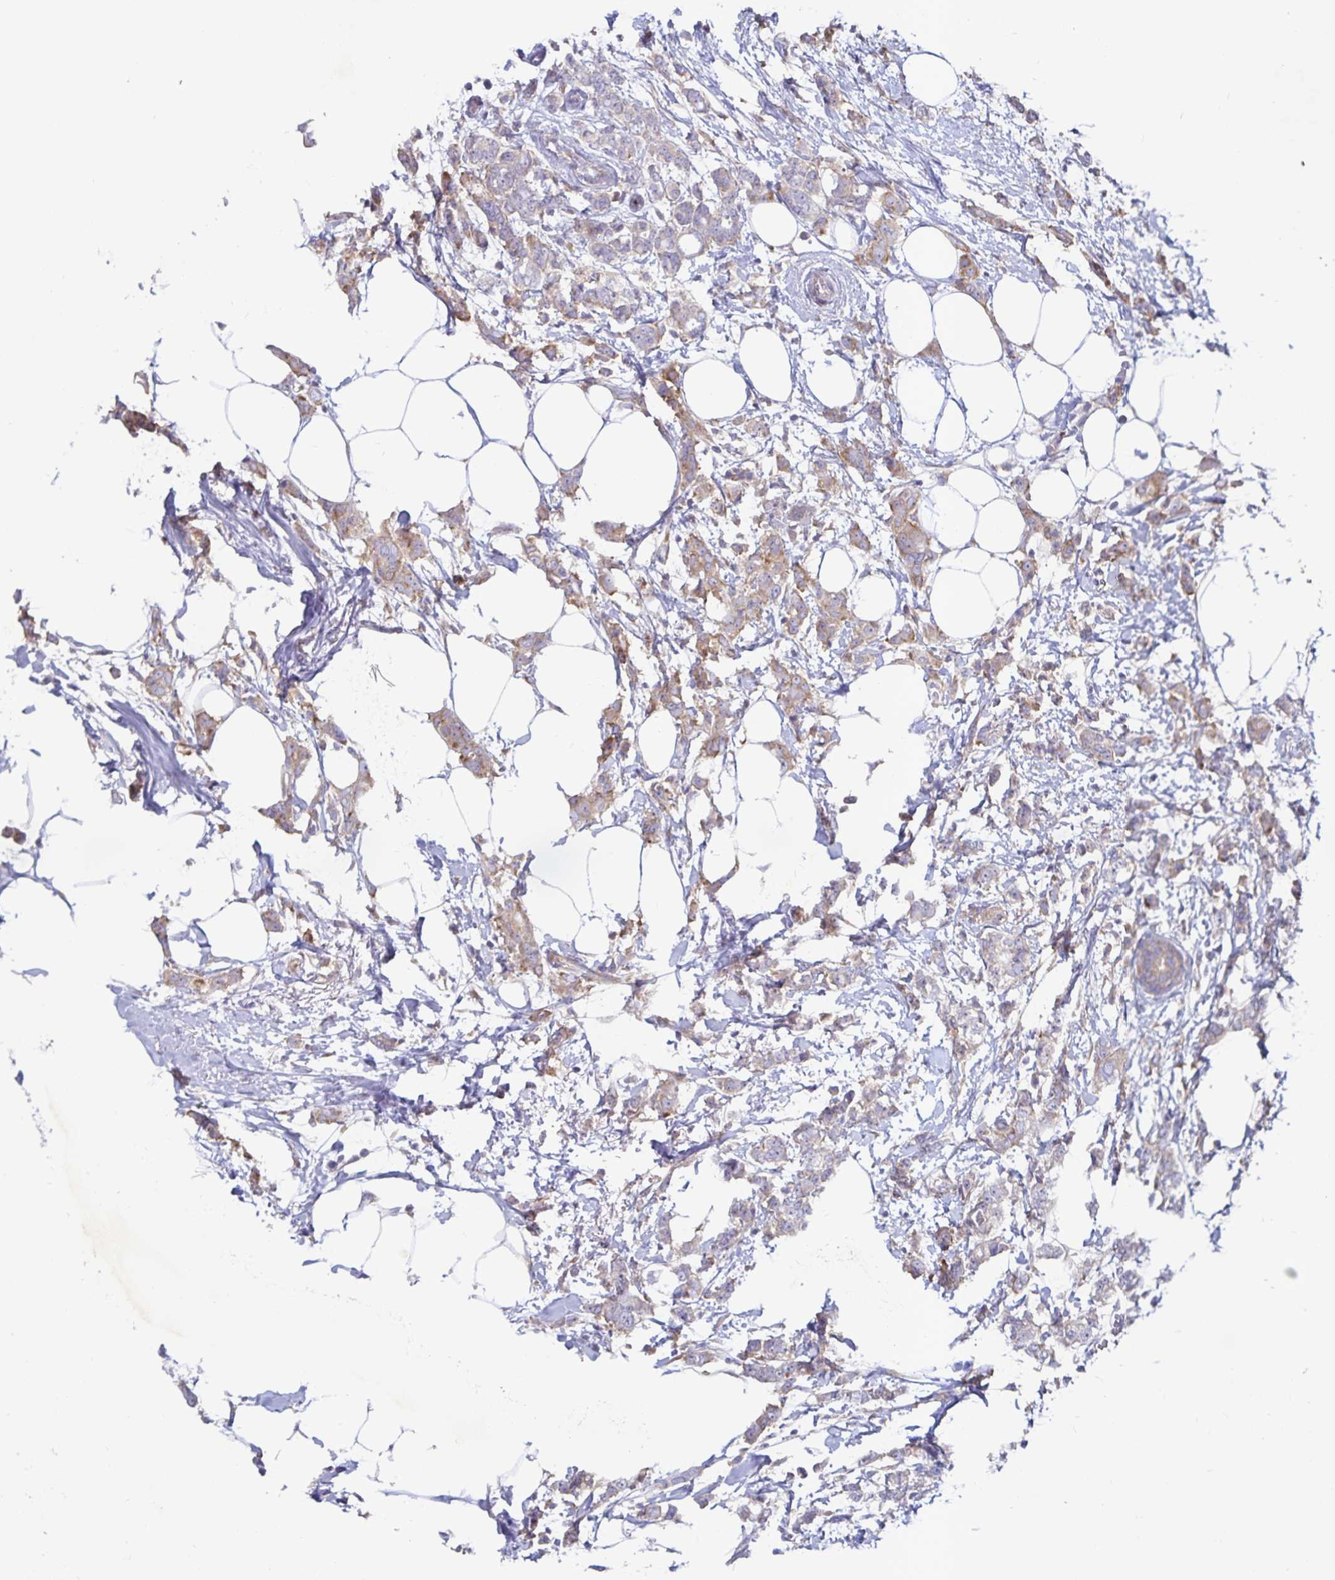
{"staining": {"intensity": "weak", "quantity": ">75%", "location": "cytoplasmic/membranous"}, "tissue": "breast cancer", "cell_type": "Tumor cells", "image_type": "cancer", "snomed": [{"axis": "morphology", "description": "Duct carcinoma"}, {"axis": "topography", "description": "Breast"}], "caption": "Immunohistochemical staining of human intraductal carcinoma (breast) exhibits weak cytoplasmic/membranous protein positivity in about >75% of tumor cells.", "gene": "FAM120A", "patient": {"sex": "female", "age": 40}}